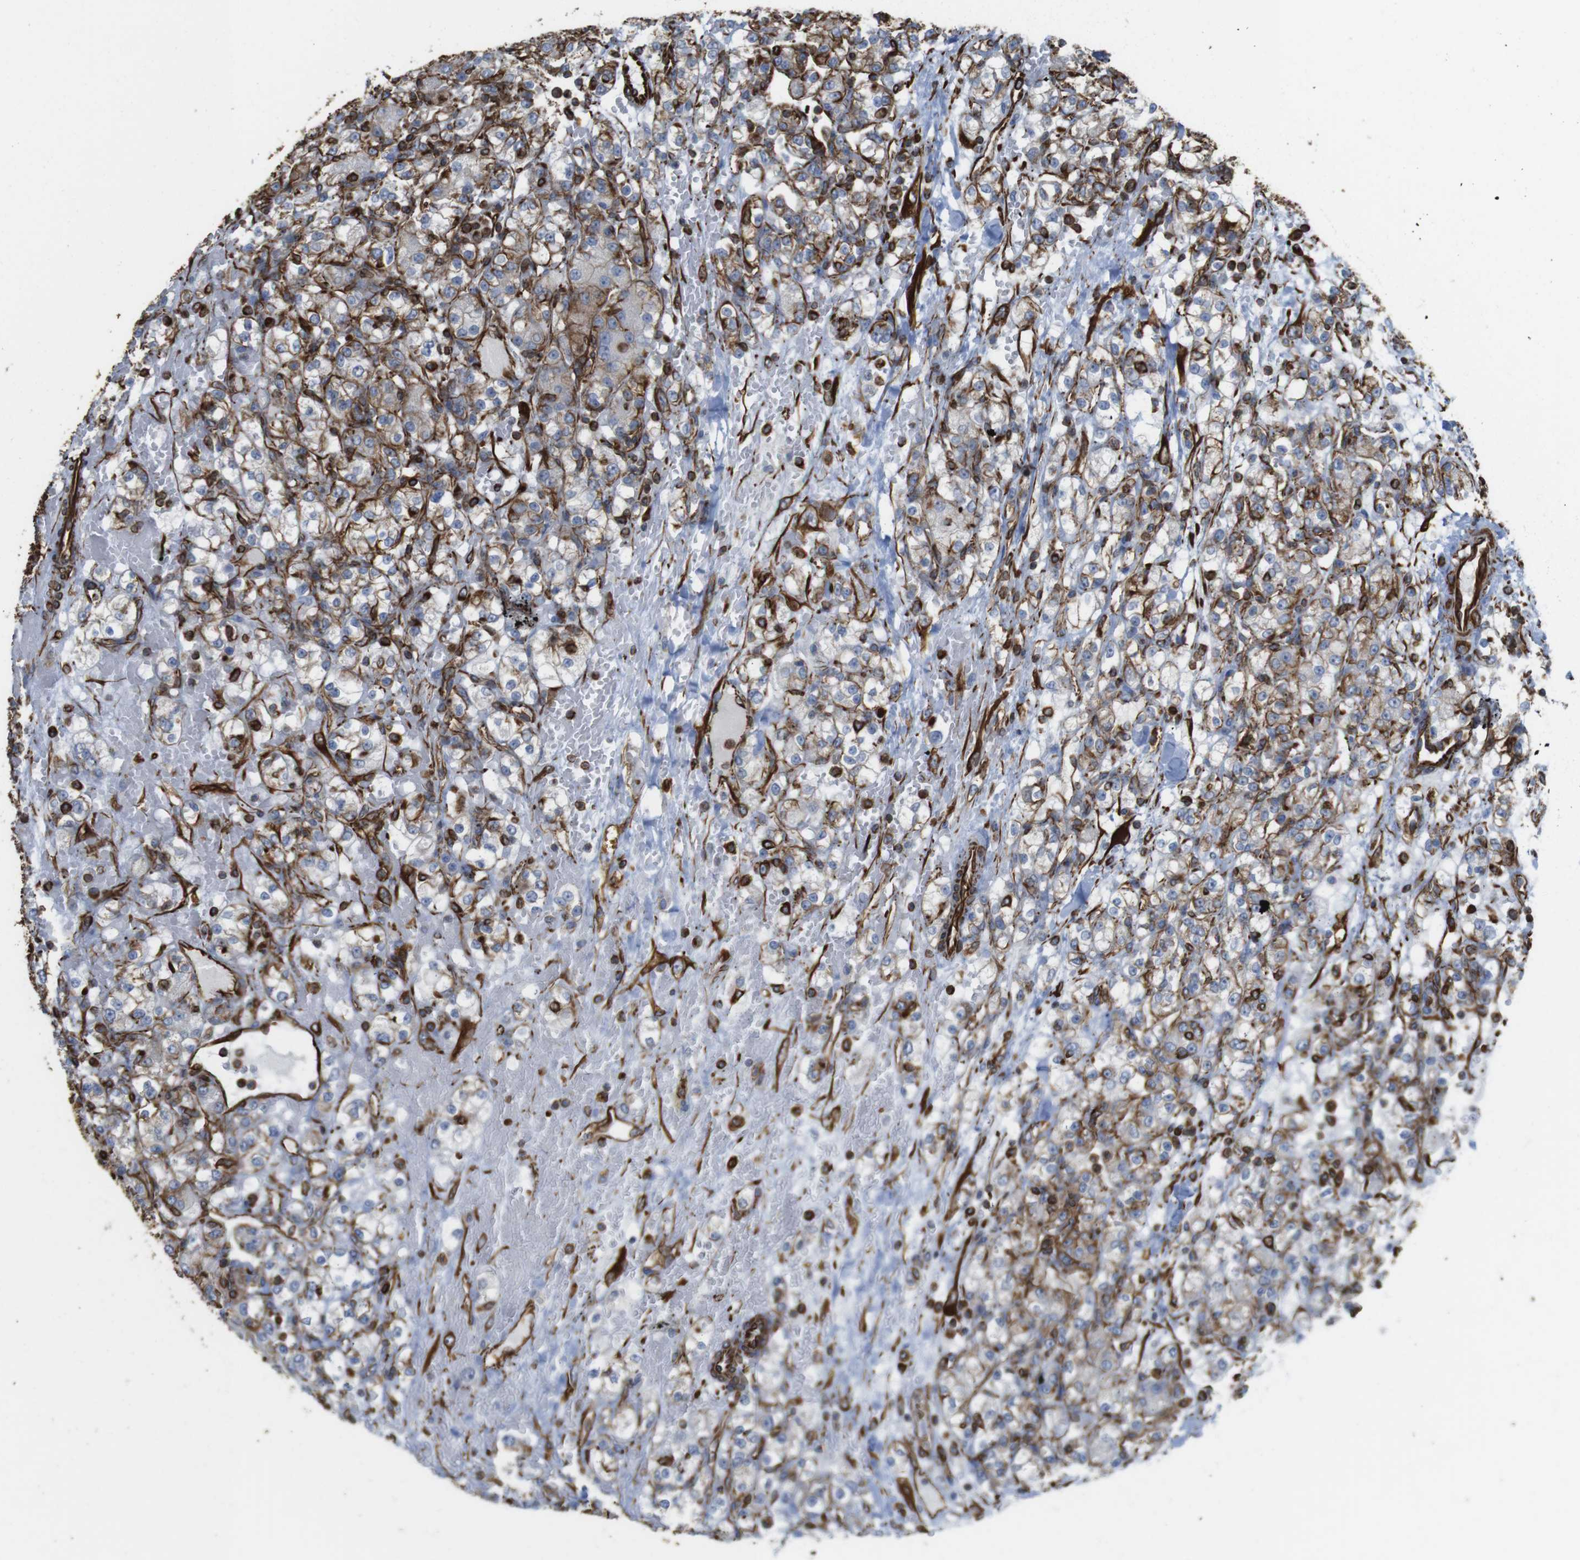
{"staining": {"intensity": "moderate", "quantity": "25%-75%", "location": "cytoplasmic/membranous"}, "tissue": "renal cancer", "cell_type": "Tumor cells", "image_type": "cancer", "snomed": [{"axis": "morphology", "description": "Normal tissue, NOS"}, {"axis": "morphology", "description": "Adenocarcinoma, NOS"}, {"axis": "topography", "description": "Kidney"}], "caption": "Brown immunohistochemical staining in human renal adenocarcinoma displays moderate cytoplasmic/membranous positivity in about 25%-75% of tumor cells.", "gene": "RALGPS1", "patient": {"sex": "male", "age": 61}}